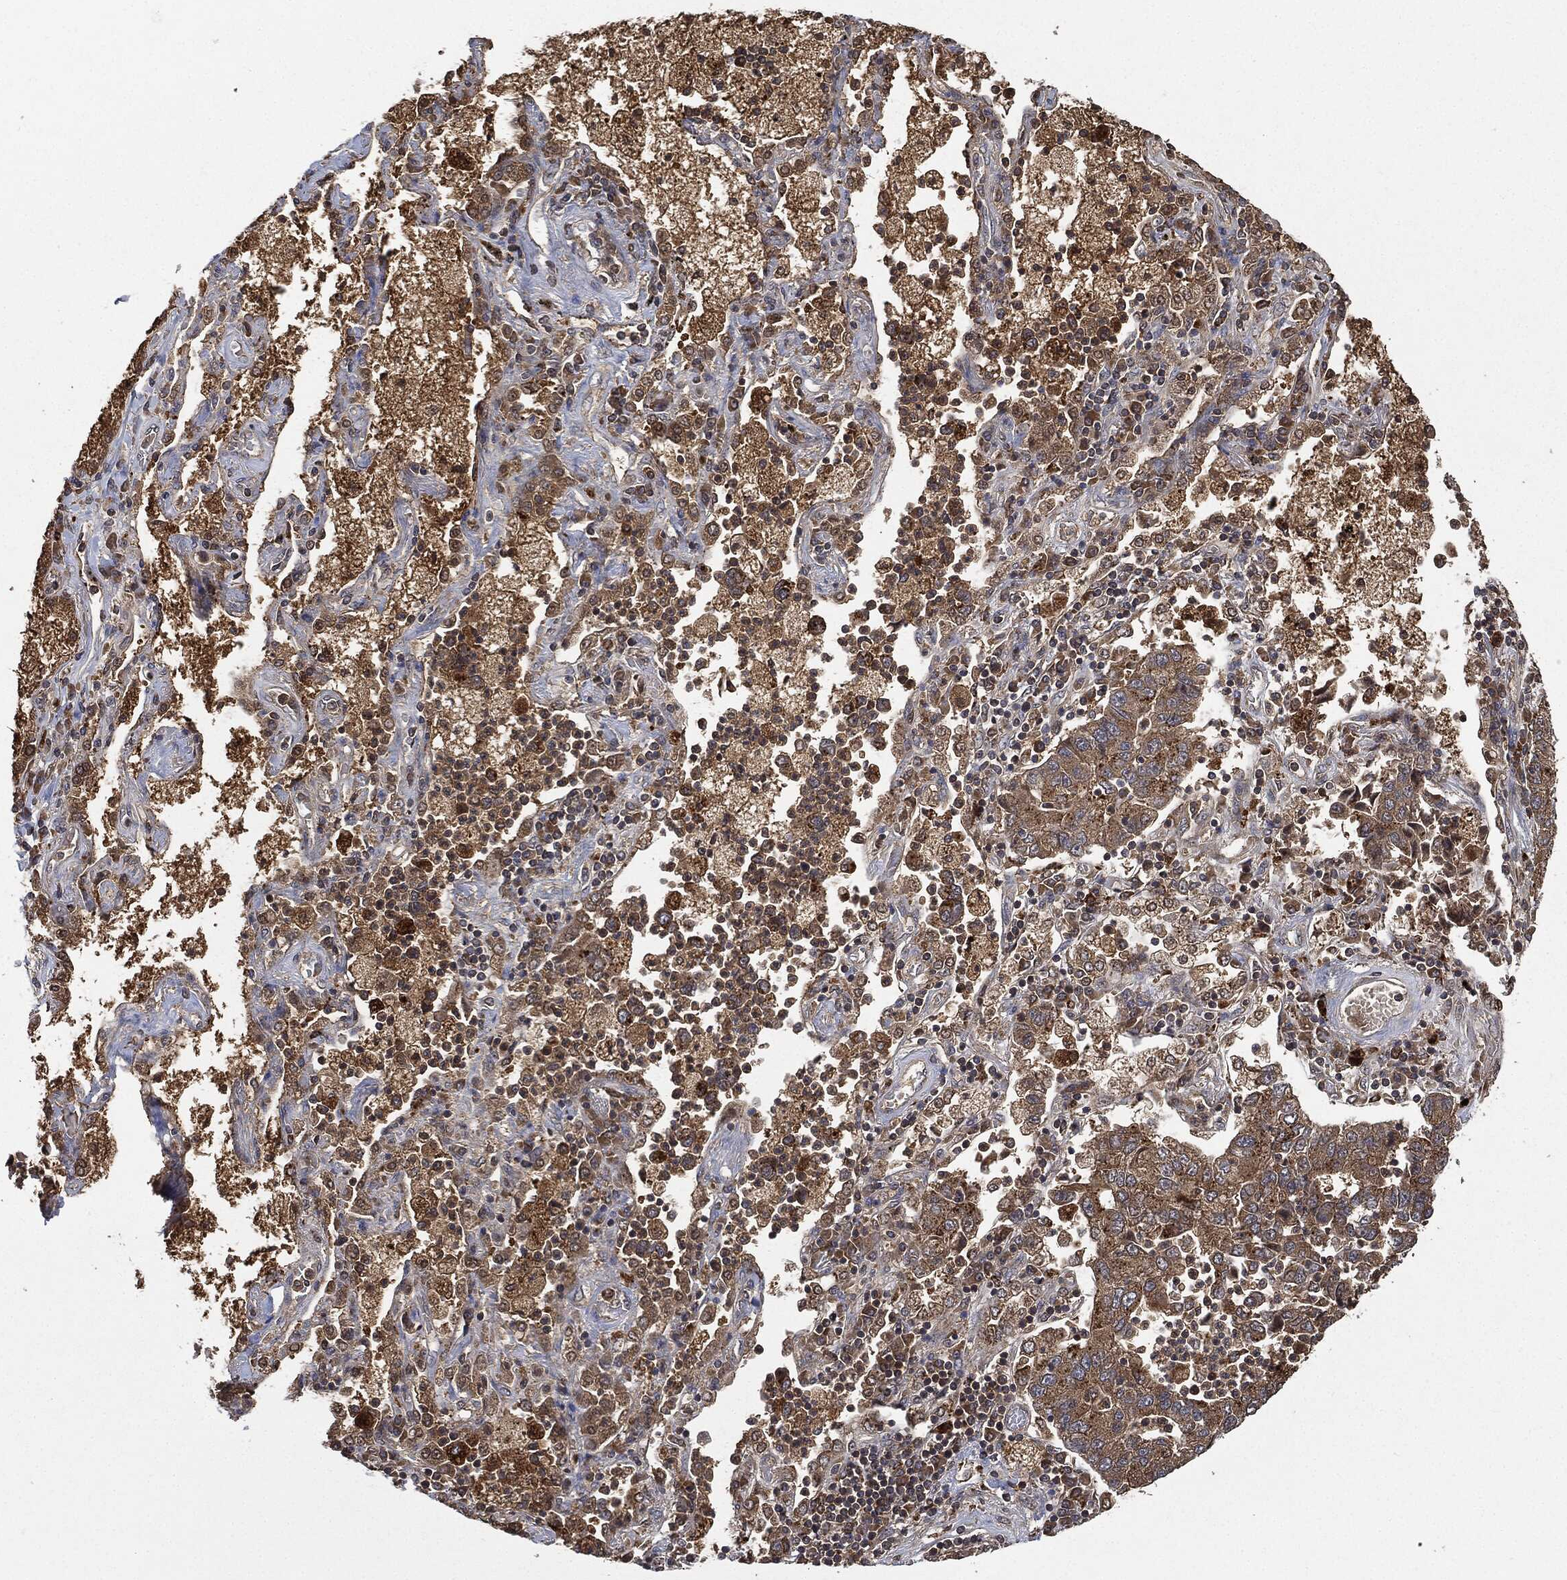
{"staining": {"intensity": "weak", "quantity": ">75%", "location": "cytoplasmic/membranous"}, "tissue": "lung cancer", "cell_type": "Tumor cells", "image_type": "cancer", "snomed": [{"axis": "morphology", "description": "Adenocarcinoma, NOS"}, {"axis": "topography", "description": "Lung"}], "caption": "Immunohistochemistry (IHC) of human lung adenocarcinoma displays low levels of weak cytoplasmic/membranous expression in about >75% of tumor cells.", "gene": "BRAF", "patient": {"sex": "female", "age": 57}}